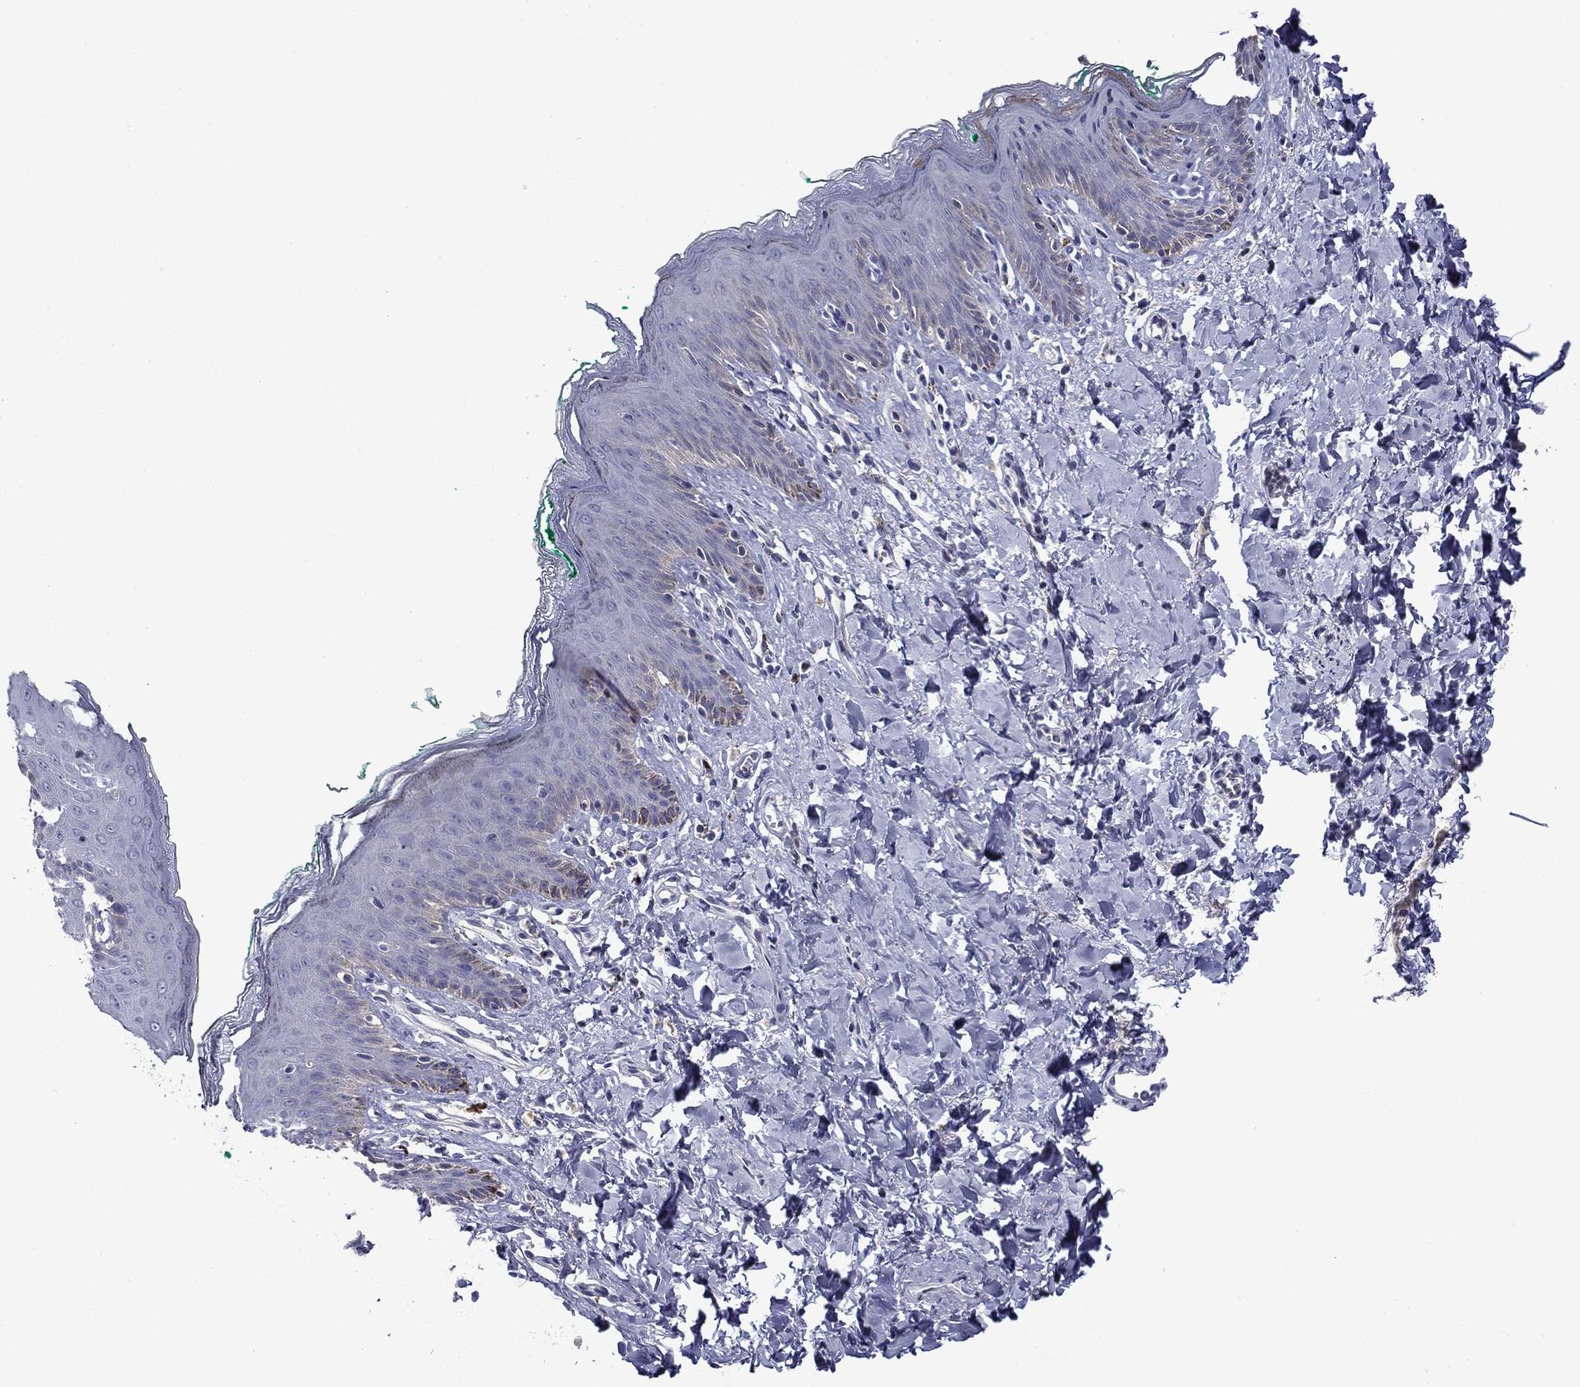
{"staining": {"intensity": "negative", "quantity": "none", "location": "none"}, "tissue": "skin", "cell_type": "Epidermal cells", "image_type": "normal", "snomed": [{"axis": "morphology", "description": "Normal tissue, NOS"}, {"axis": "topography", "description": "Vulva"}], "caption": "Epidermal cells show no significant protein staining in unremarkable skin. Nuclei are stained in blue.", "gene": "SPATA7", "patient": {"sex": "female", "age": 66}}